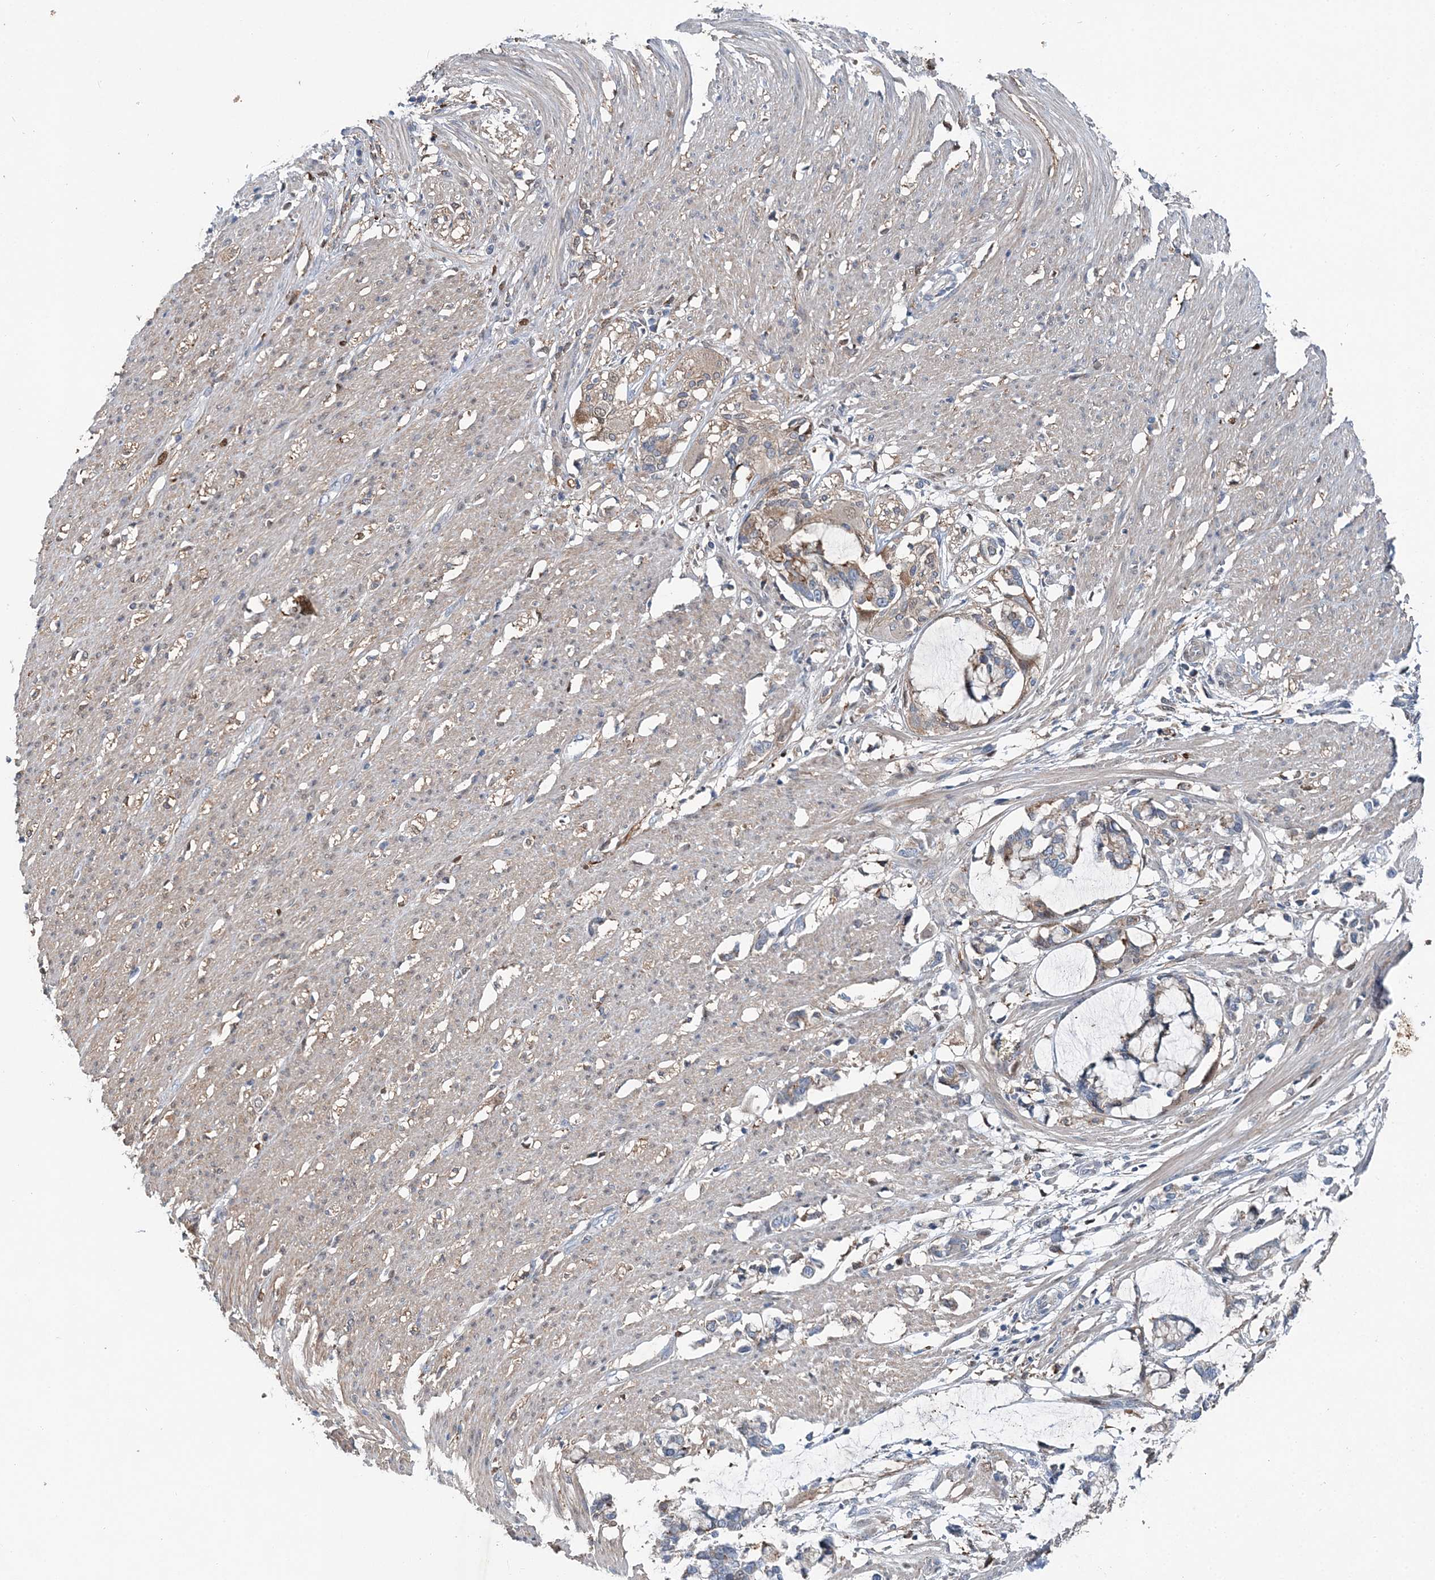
{"staining": {"intensity": "moderate", "quantity": "25%-75%", "location": "cytoplasmic/membranous"}, "tissue": "smooth muscle", "cell_type": "Smooth muscle cells", "image_type": "normal", "snomed": [{"axis": "morphology", "description": "Normal tissue, NOS"}, {"axis": "morphology", "description": "Adenocarcinoma, NOS"}, {"axis": "topography", "description": "Colon"}, {"axis": "topography", "description": "Peripheral nerve tissue"}], "caption": "DAB immunohistochemical staining of normal human smooth muscle shows moderate cytoplasmic/membranous protein staining in approximately 25%-75% of smooth muscle cells. (DAB = brown stain, brightfield microscopy at high magnification).", "gene": "SPOPL", "patient": {"sex": "male", "age": 14}}